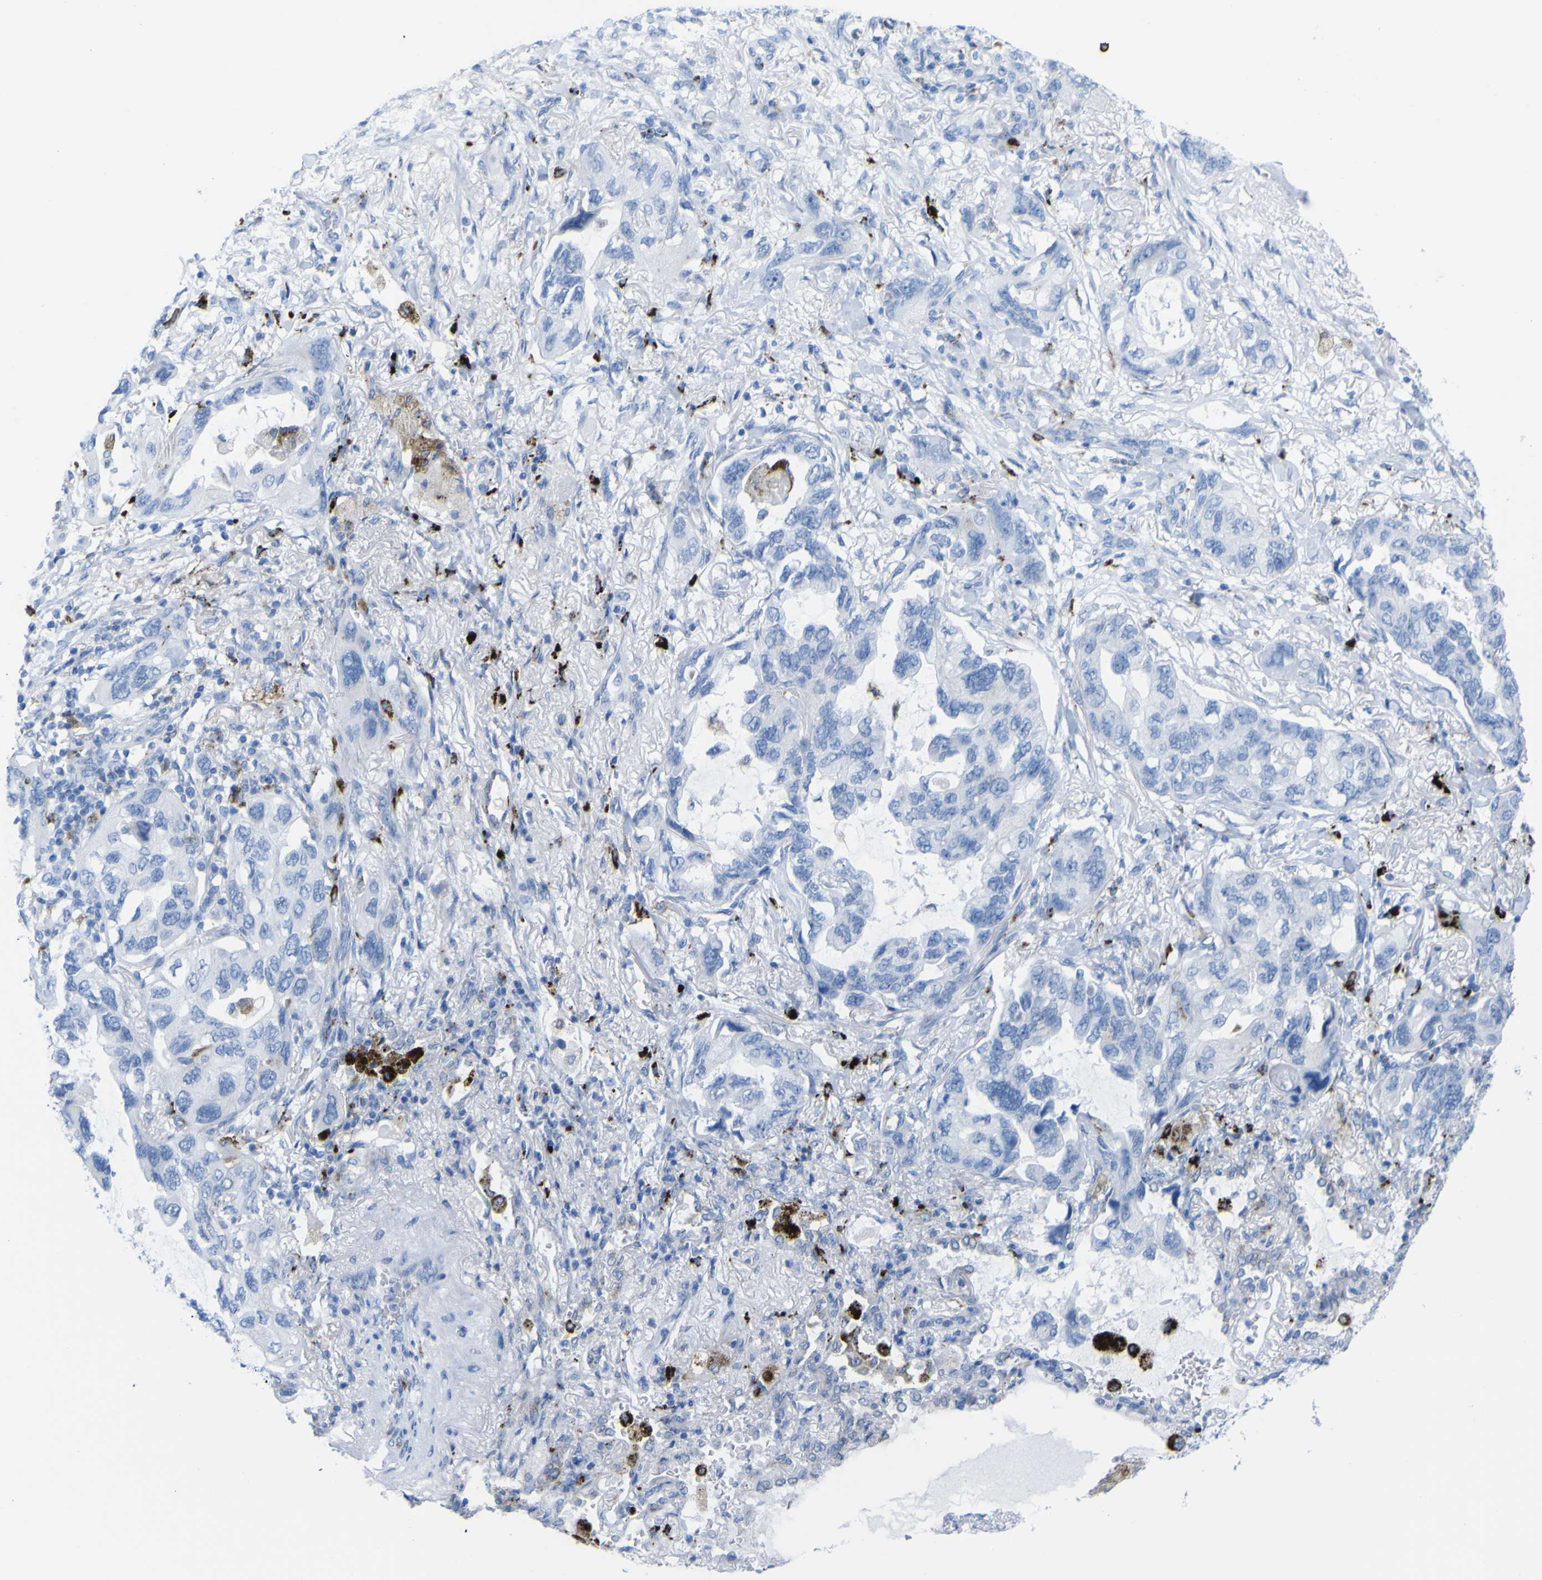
{"staining": {"intensity": "negative", "quantity": "none", "location": "none"}, "tissue": "lung cancer", "cell_type": "Tumor cells", "image_type": "cancer", "snomed": [{"axis": "morphology", "description": "Squamous cell carcinoma, NOS"}, {"axis": "topography", "description": "Lung"}], "caption": "Immunohistochemistry (IHC) of lung squamous cell carcinoma demonstrates no positivity in tumor cells.", "gene": "PLD3", "patient": {"sex": "female", "age": 73}}